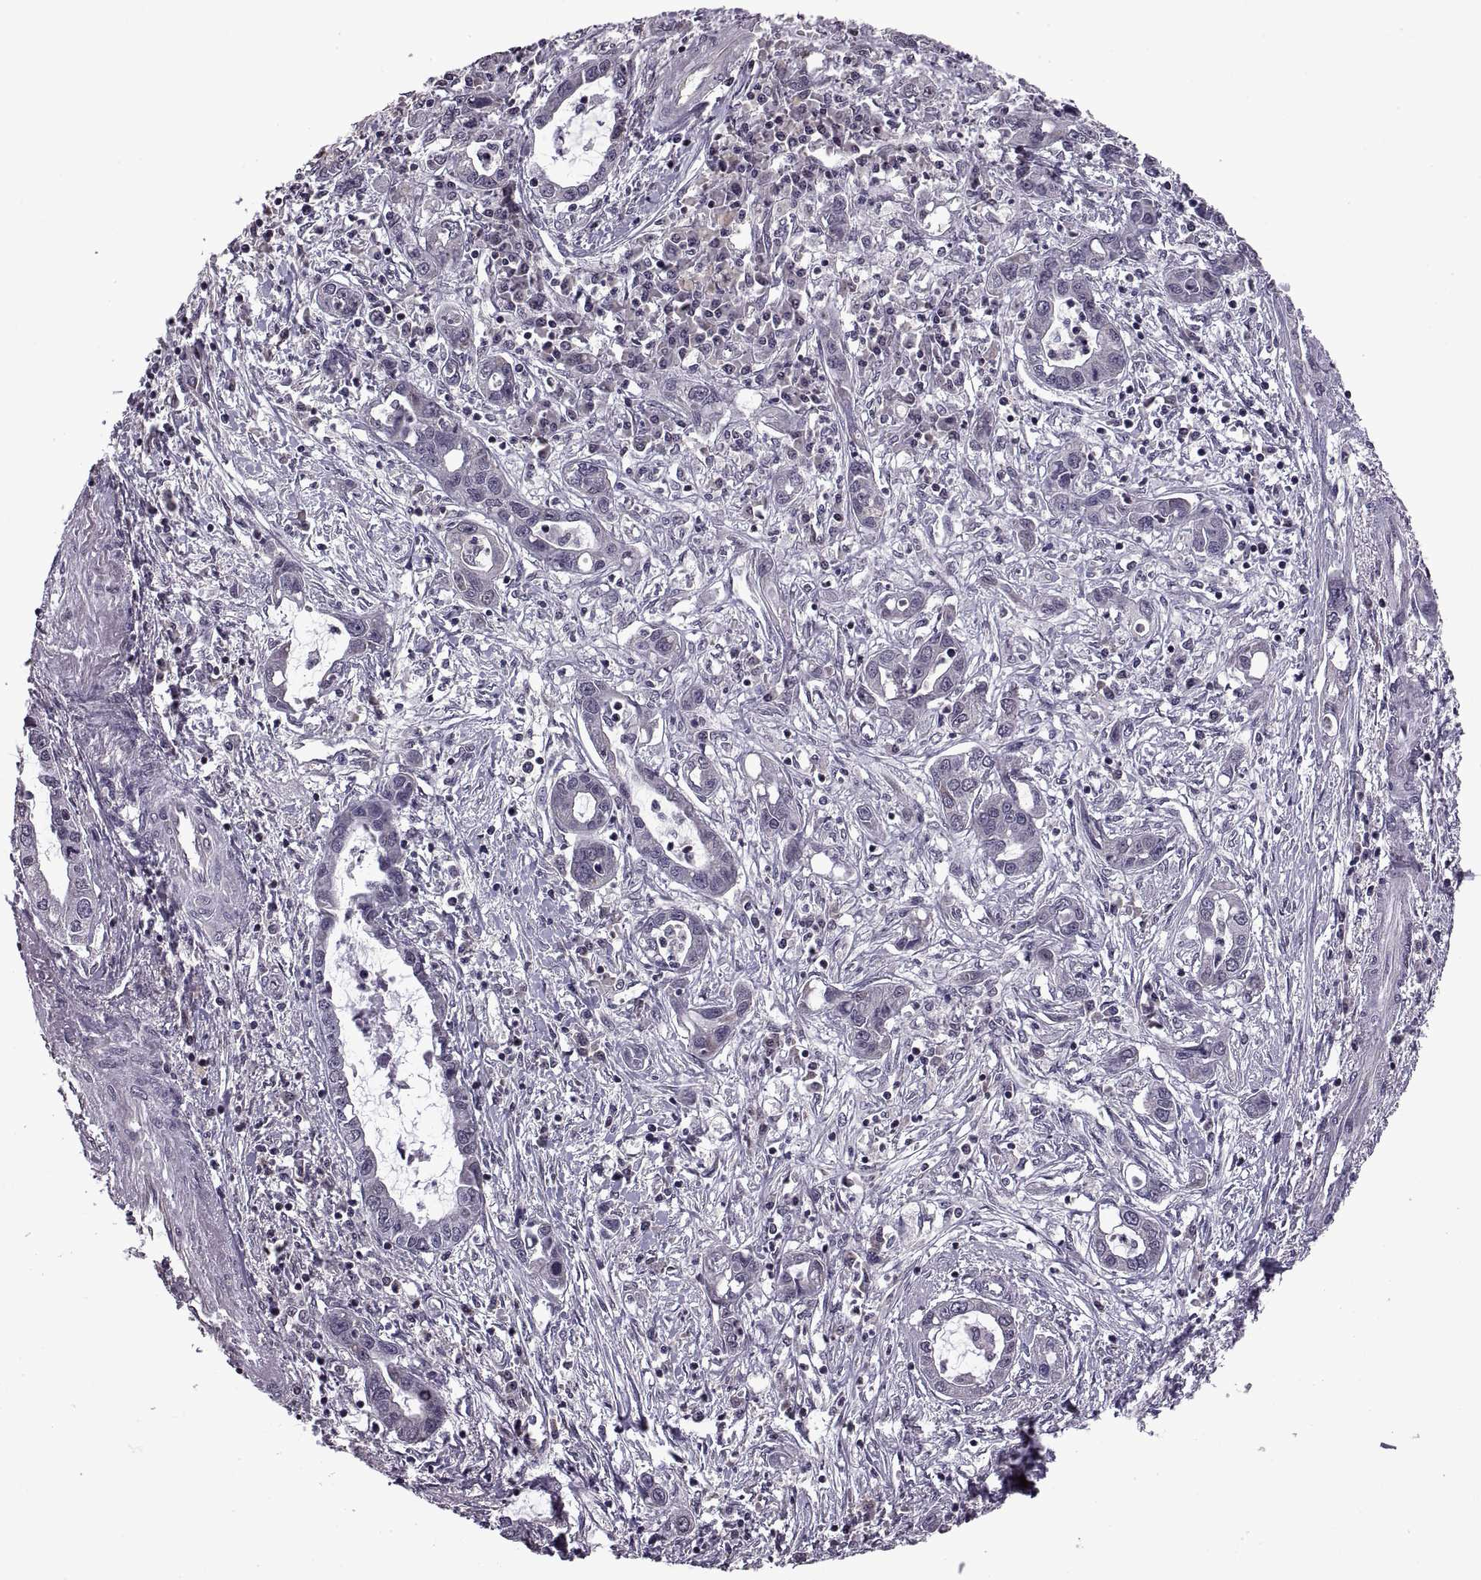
{"staining": {"intensity": "negative", "quantity": "none", "location": "none"}, "tissue": "liver cancer", "cell_type": "Tumor cells", "image_type": "cancer", "snomed": [{"axis": "morphology", "description": "Cholangiocarcinoma"}, {"axis": "topography", "description": "Liver"}], "caption": "Cholangiocarcinoma (liver) stained for a protein using IHC shows no expression tumor cells.", "gene": "INTS3", "patient": {"sex": "male", "age": 58}}